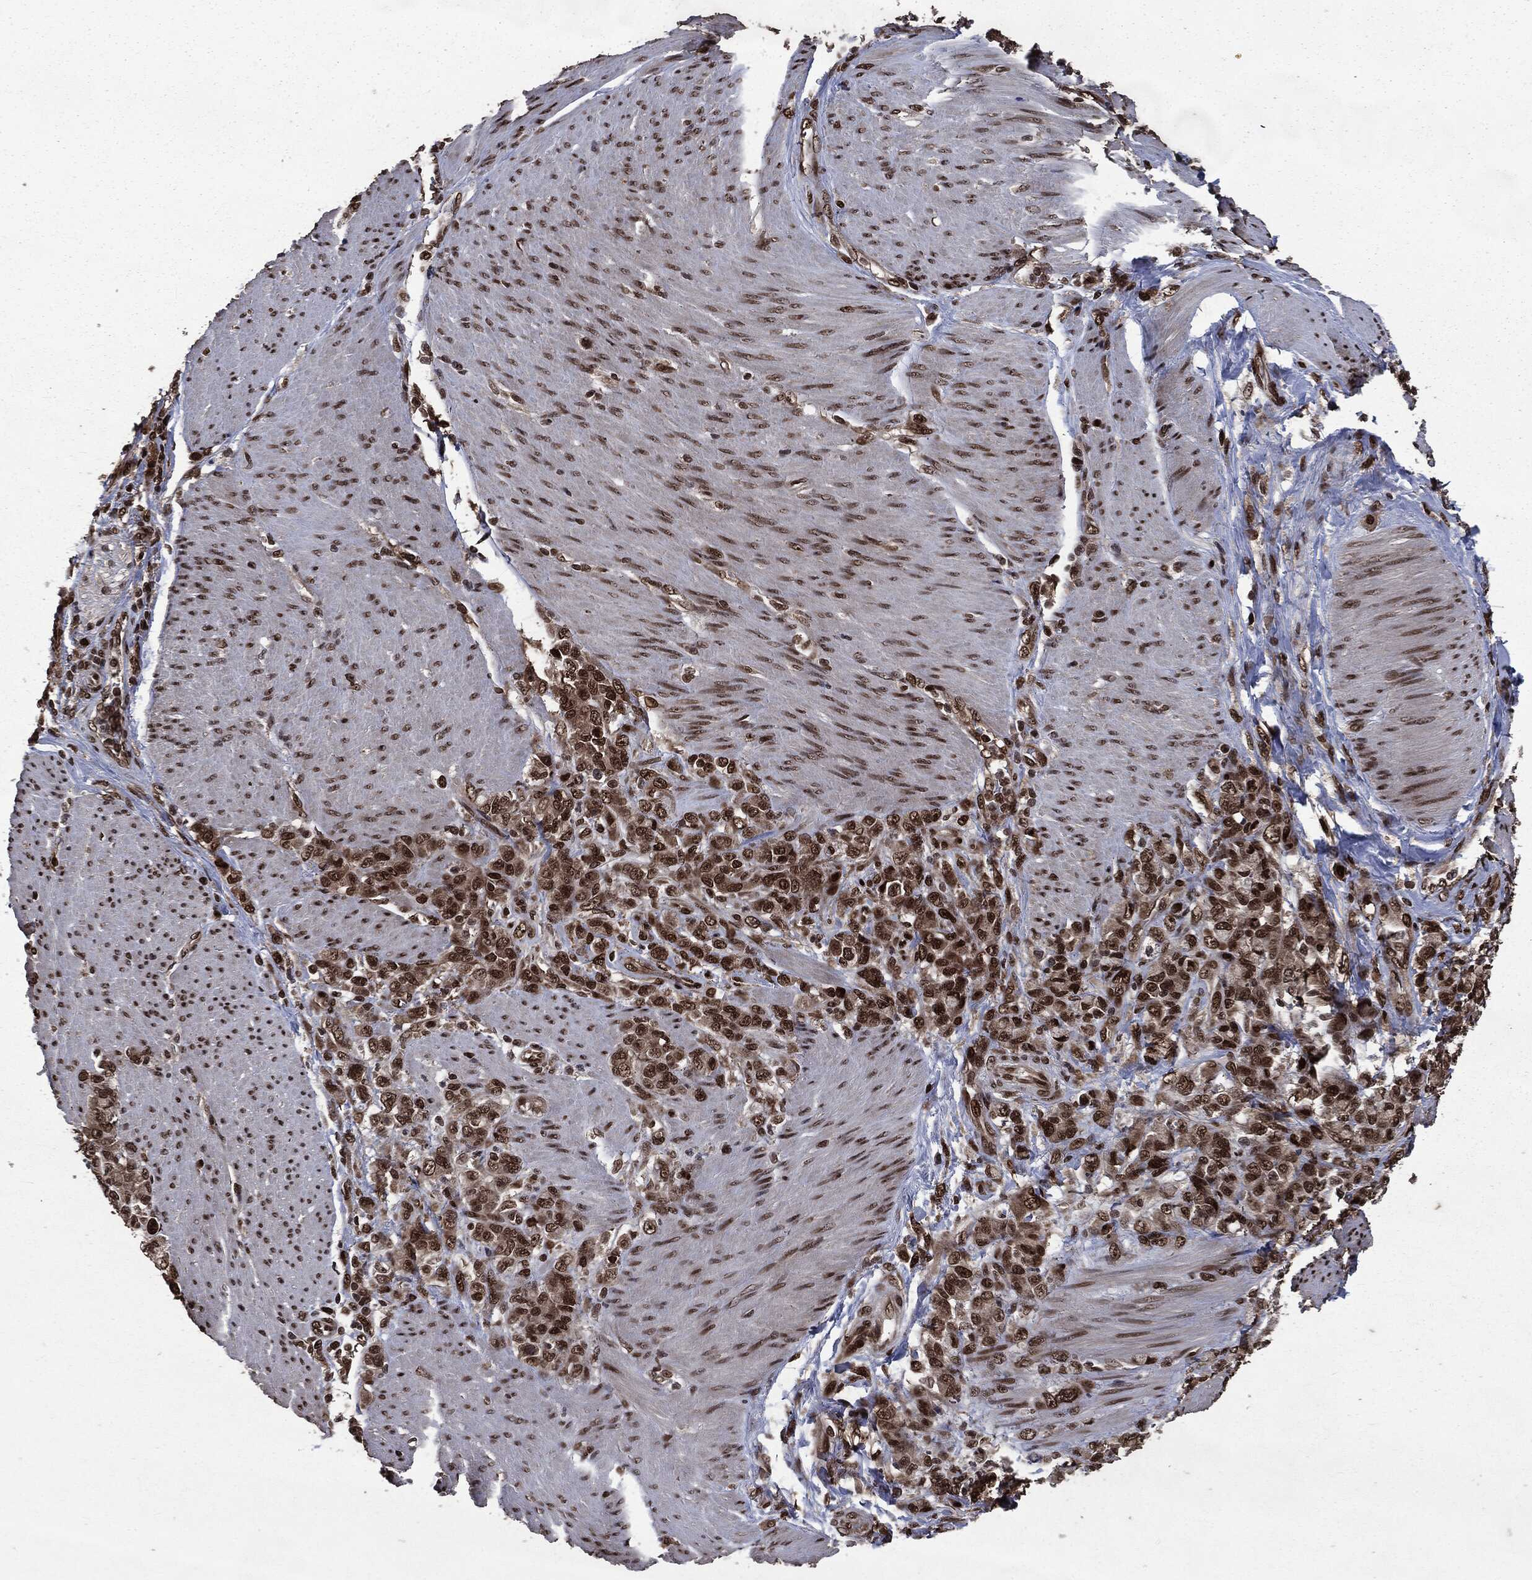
{"staining": {"intensity": "strong", "quantity": ">75%", "location": "nuclear"}, "tissue": "stomach cancer", "cell_type": "Tumor cells", "image_type": "cancer", "snomed": [{"axis": "morphology", "description": "Adenocarcinoma, NOS"}, {"axis": "topography", "description": "Stomach"}], "caption": "The histopathology image reveals a brown stain indicating the presence of a protein in the nuclear of tumor cells in stomach cancer (adenocarcinoma).", "gene": "DVL2", "patient": {"sex": "female", "age": 79}}